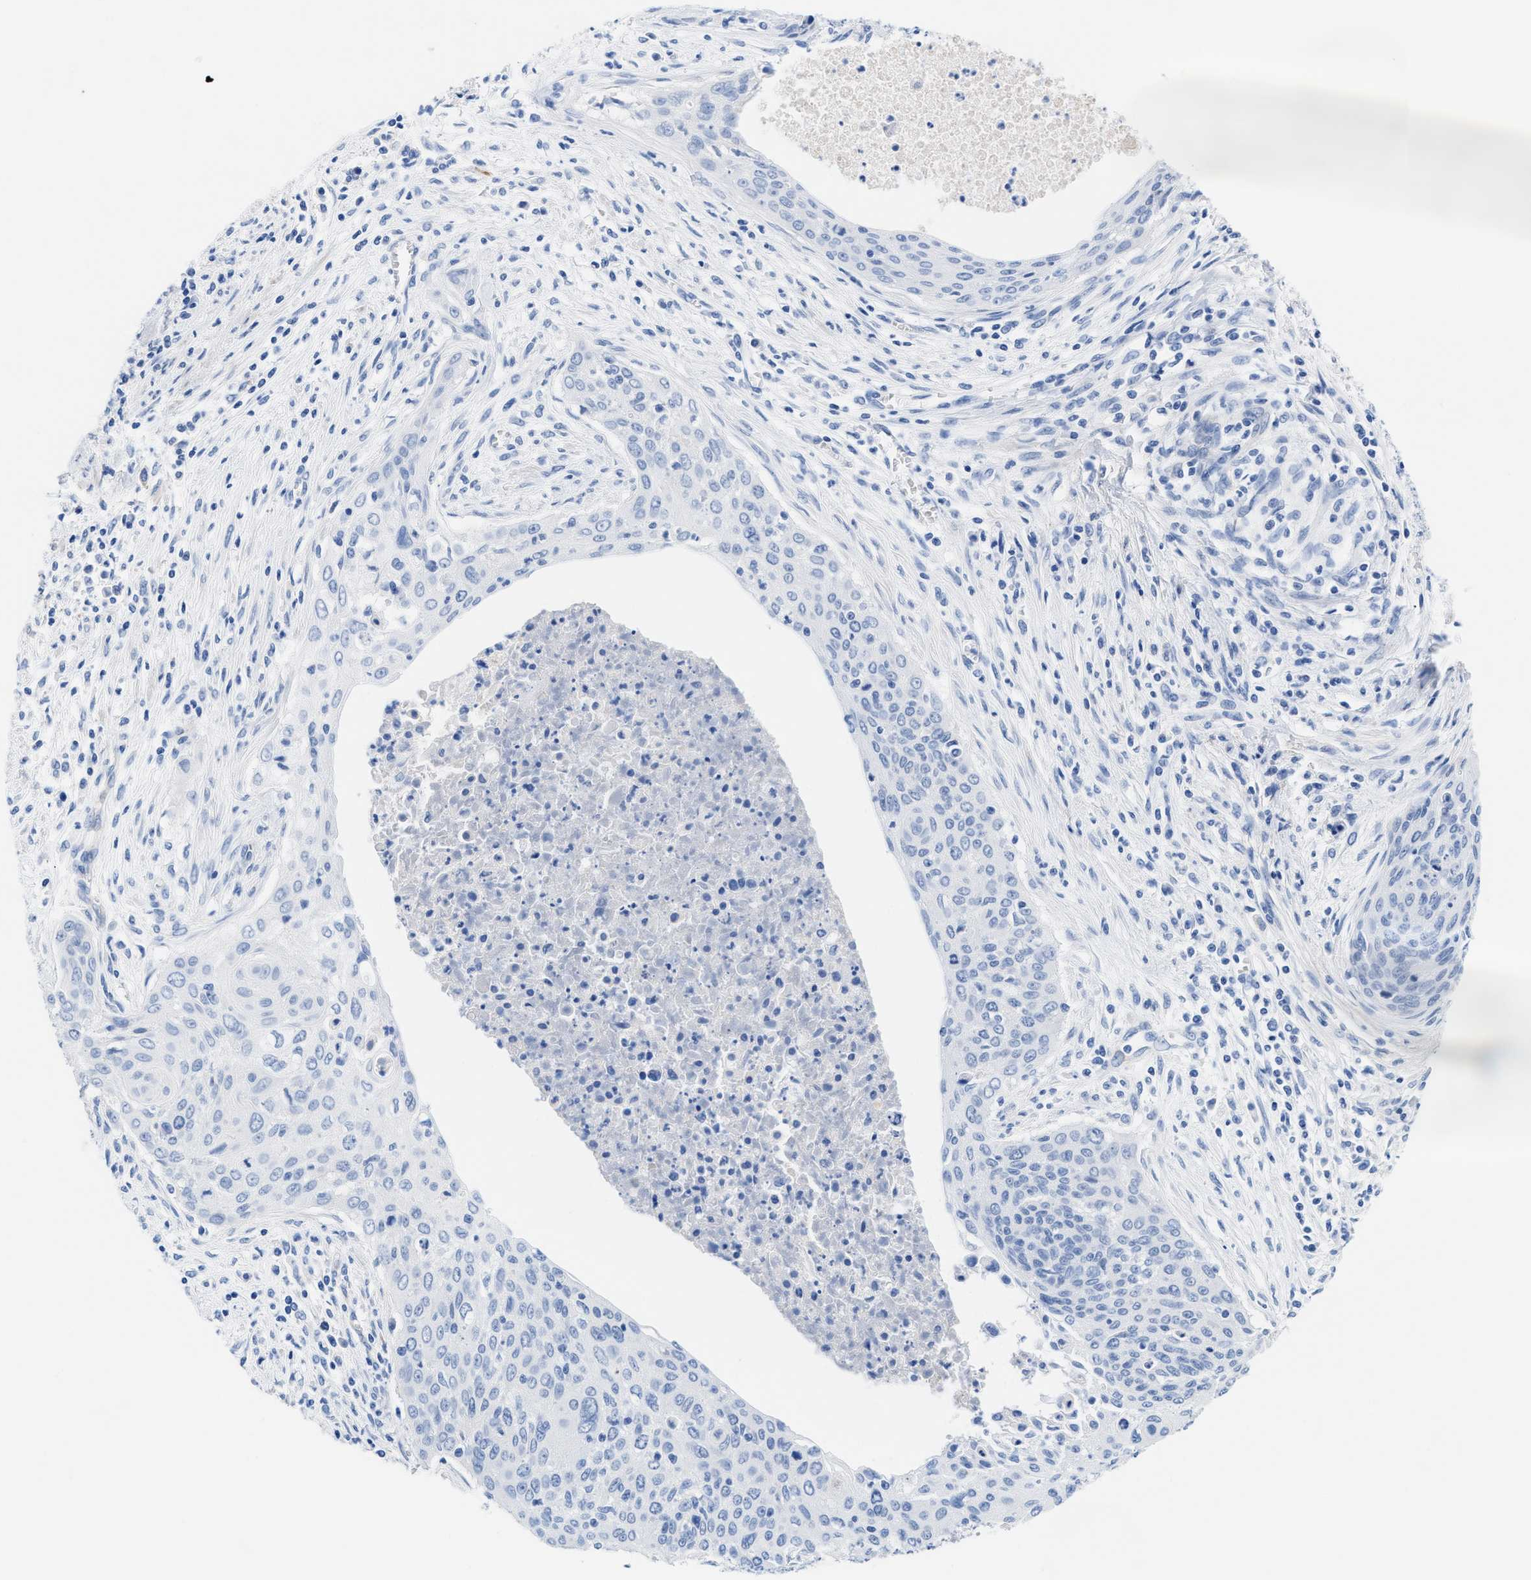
{"staining": {"intensity": "negative", "quantity": "none", "location": "none"}, "tissue": "cervical cancer", "cell_type": "Tumor cells", "image_type": "cancer", "snomed": [{"axis": "morphology", "description": "Squamous cell carcinoma, NOS"}, {"axis": "topography", "description": "Cervix"}], "caption": "IHC photomicrograph of cervical cancer (squamous cell carcinoma) stained for a protein (brown), which displays no positivity in tumor cells.", "gene": "SLFN13", "patient": {"sex": "female", "age": 55}}